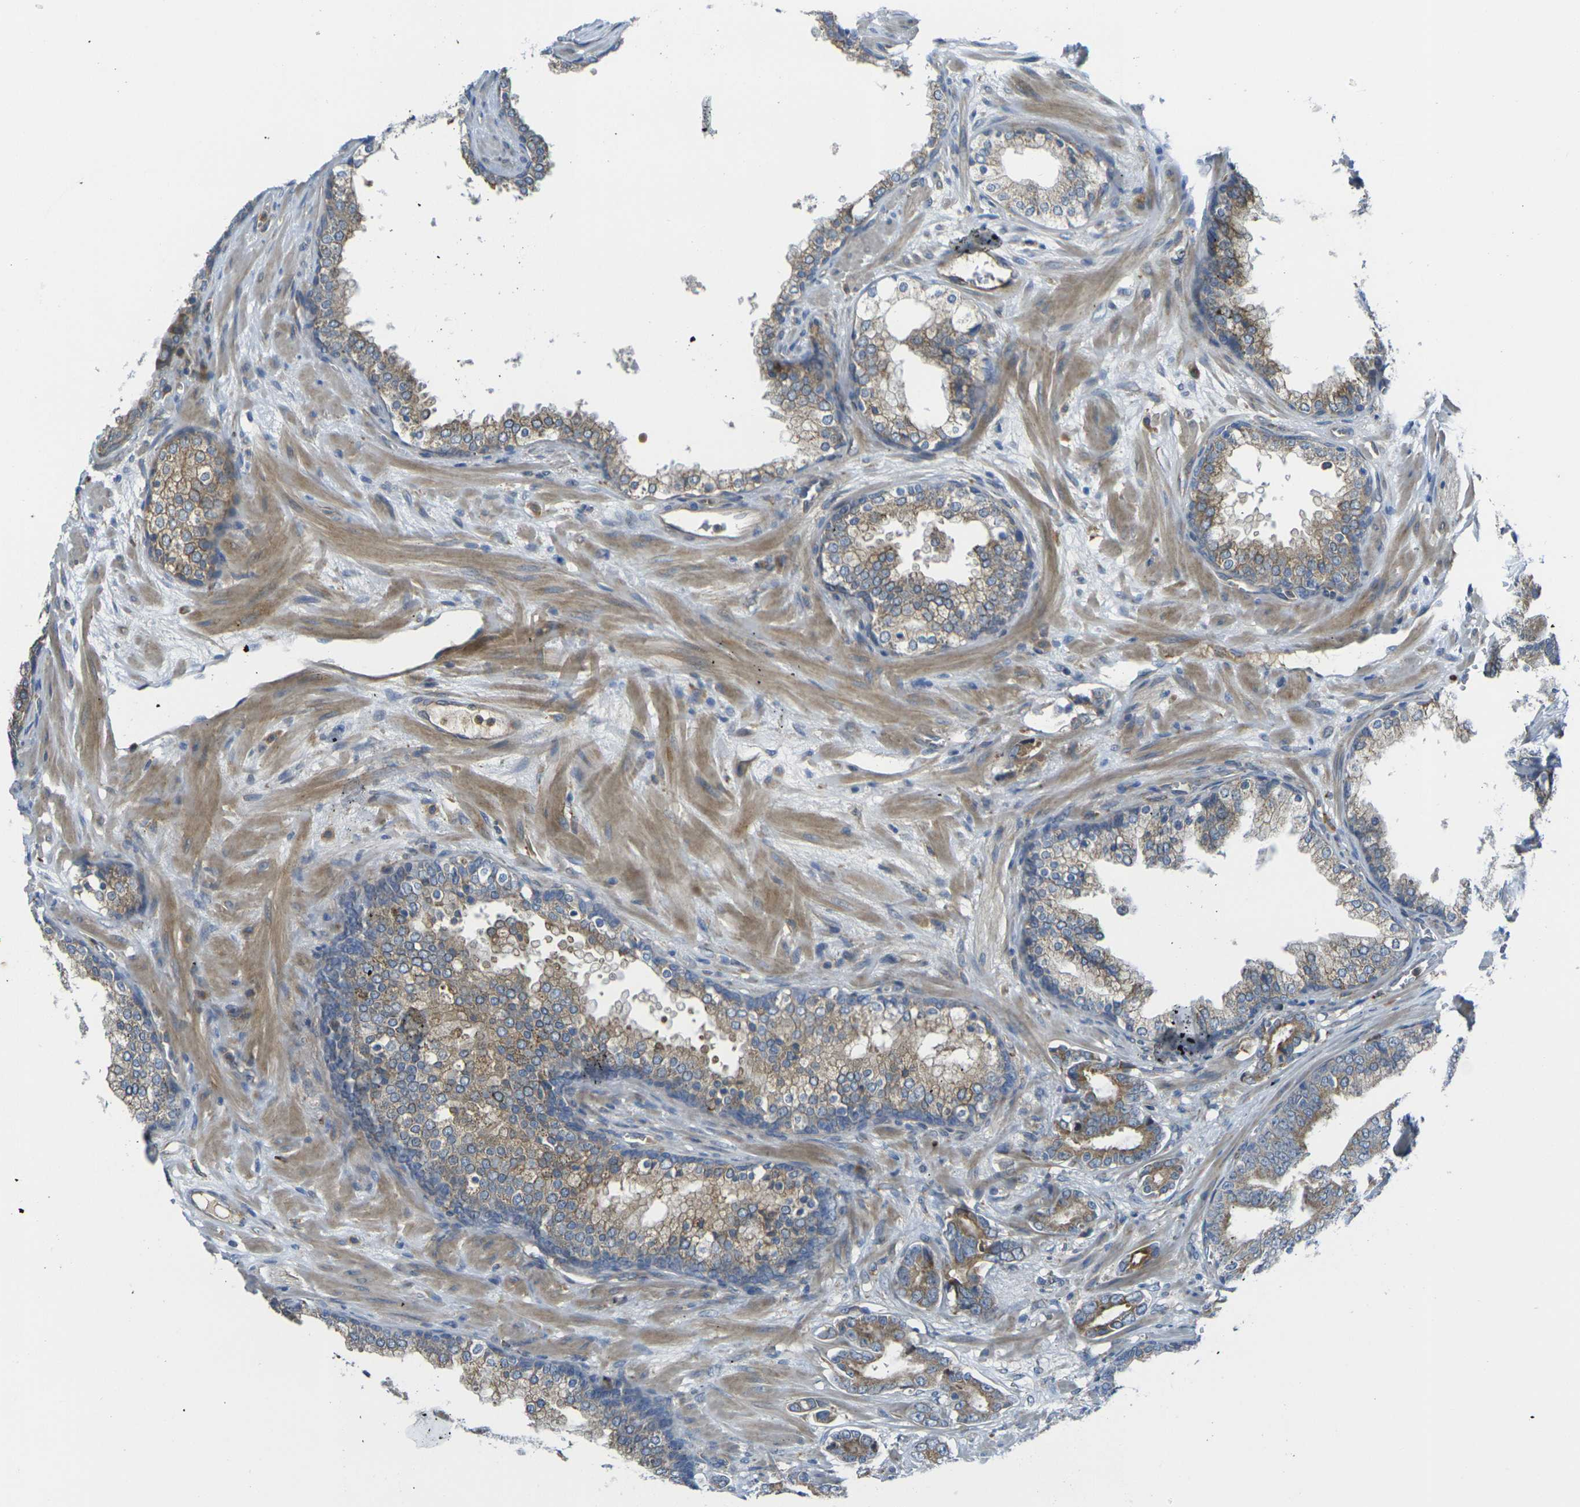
{"staining": {"intensity": "moderate", "quantity": ">75%", "location": "cytoplasmic/membranous"}, "tissue": "prostate cancer", "cell_type": "Tumor cells", "image_type": "cancer", "snomed": [{"axis": "morphology", "description": "Adenocarcinoma, Low grade"}, {"axis": "topography", "description": "Prostate"}], "caption": "Immunohistochemical staining of human prostate cancer displays medium levels of moderate cytoplasmic/membranous positivity in approximately >75% of tumor cells.", "gene": "FZD1", "patient": {"sex": "male", "age": 58}}